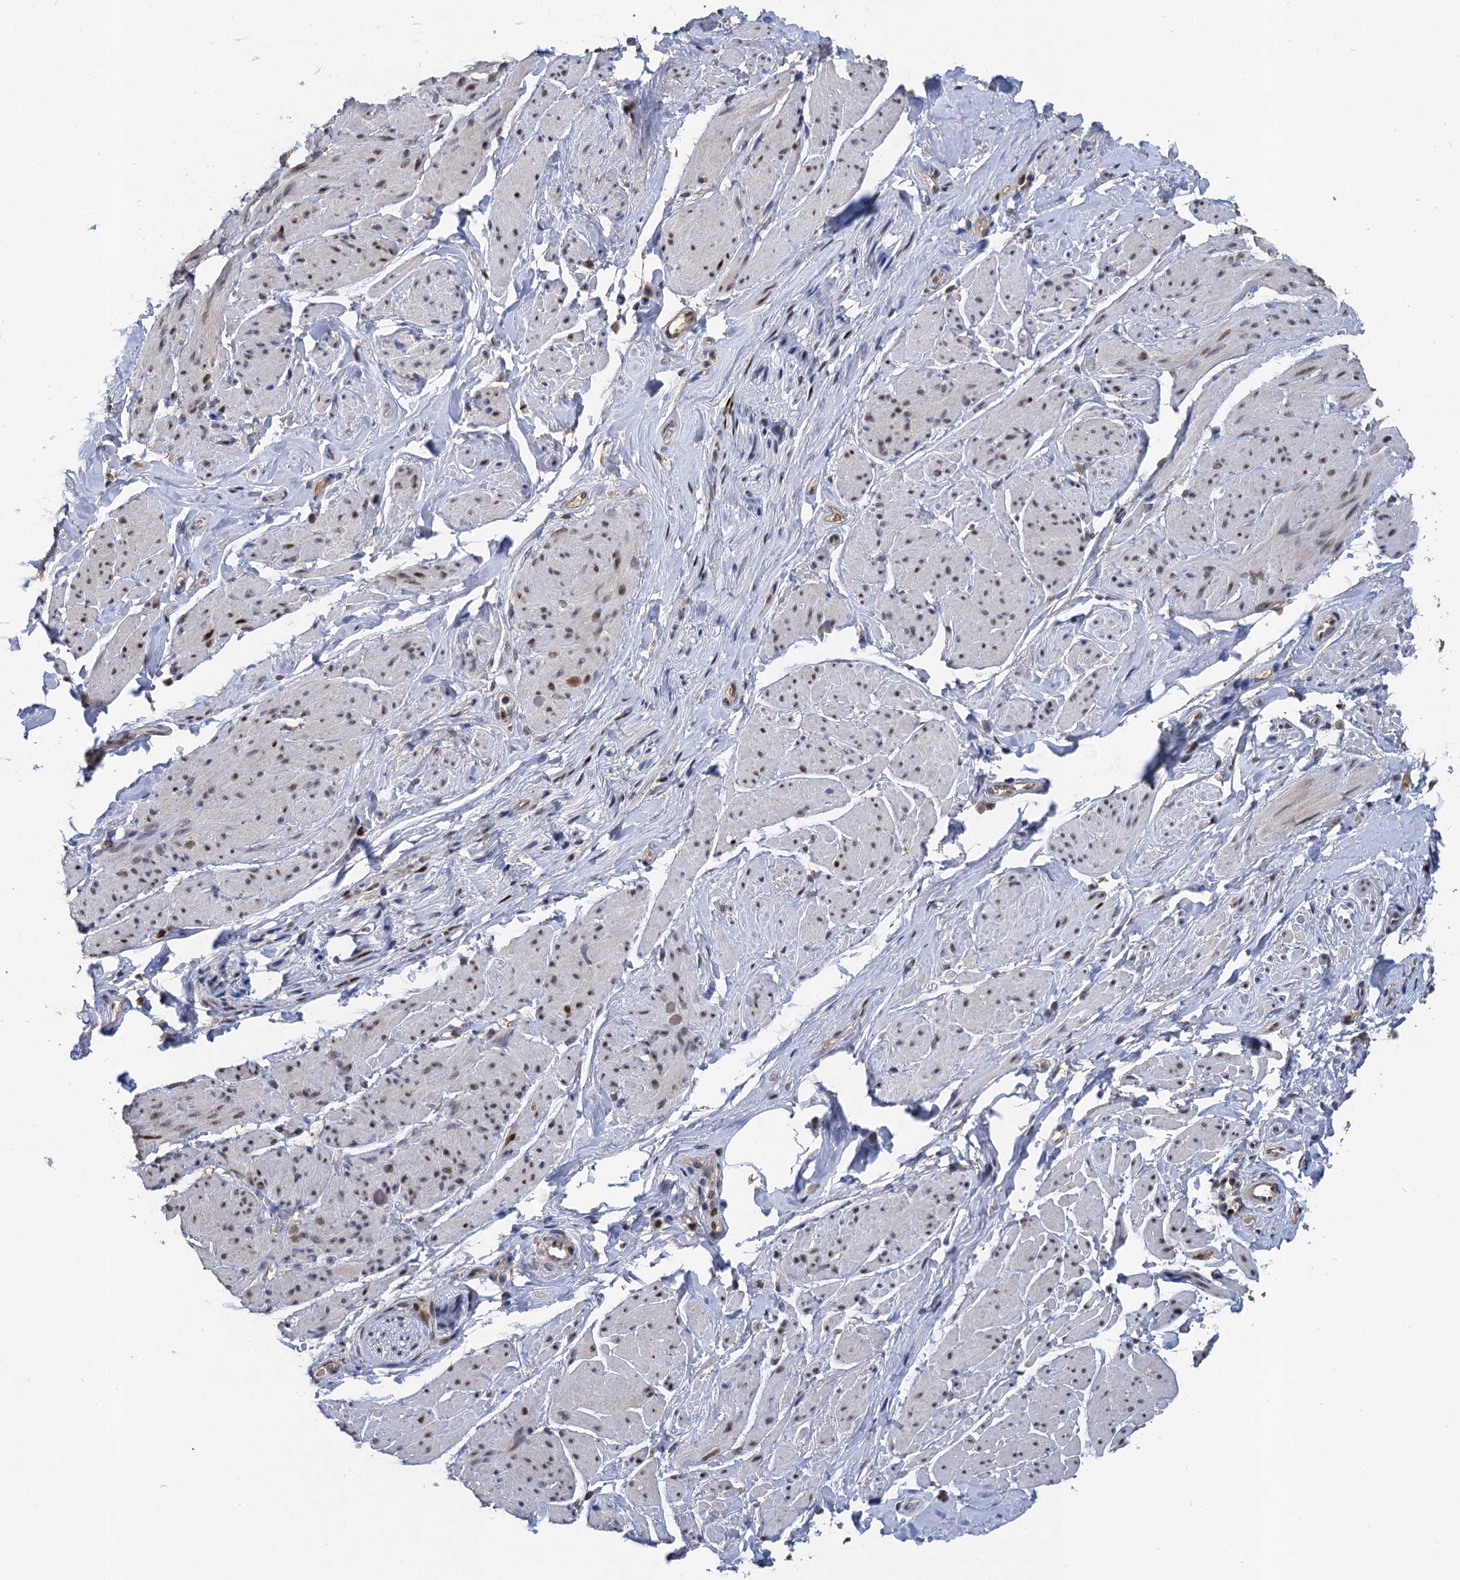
{"staining": {"intensity": "weak", "quantity": "25%-75%", "location": "nuclear"}, "tissue": "smooth muscle", "cell_type": "Smooth muscle cells", "image_type": "normal", "snomed": [{"axis": "morphology", "description": "Normal tissue, NOS"}, {"axis": "topography", "description": "Smooth muscle"}, {"axis": "topography", "description": "Peripheral nerve tissue"}], "caption": "Immunohistochemistry histopathology image of normal smooth muscle stained for a protein (brown), which shows low levels of weak nuclear expression in about 25%-75% of smooth muscle cells.", "gene": "TSEN34", "patient": {"sex": "male", "age": 69}}